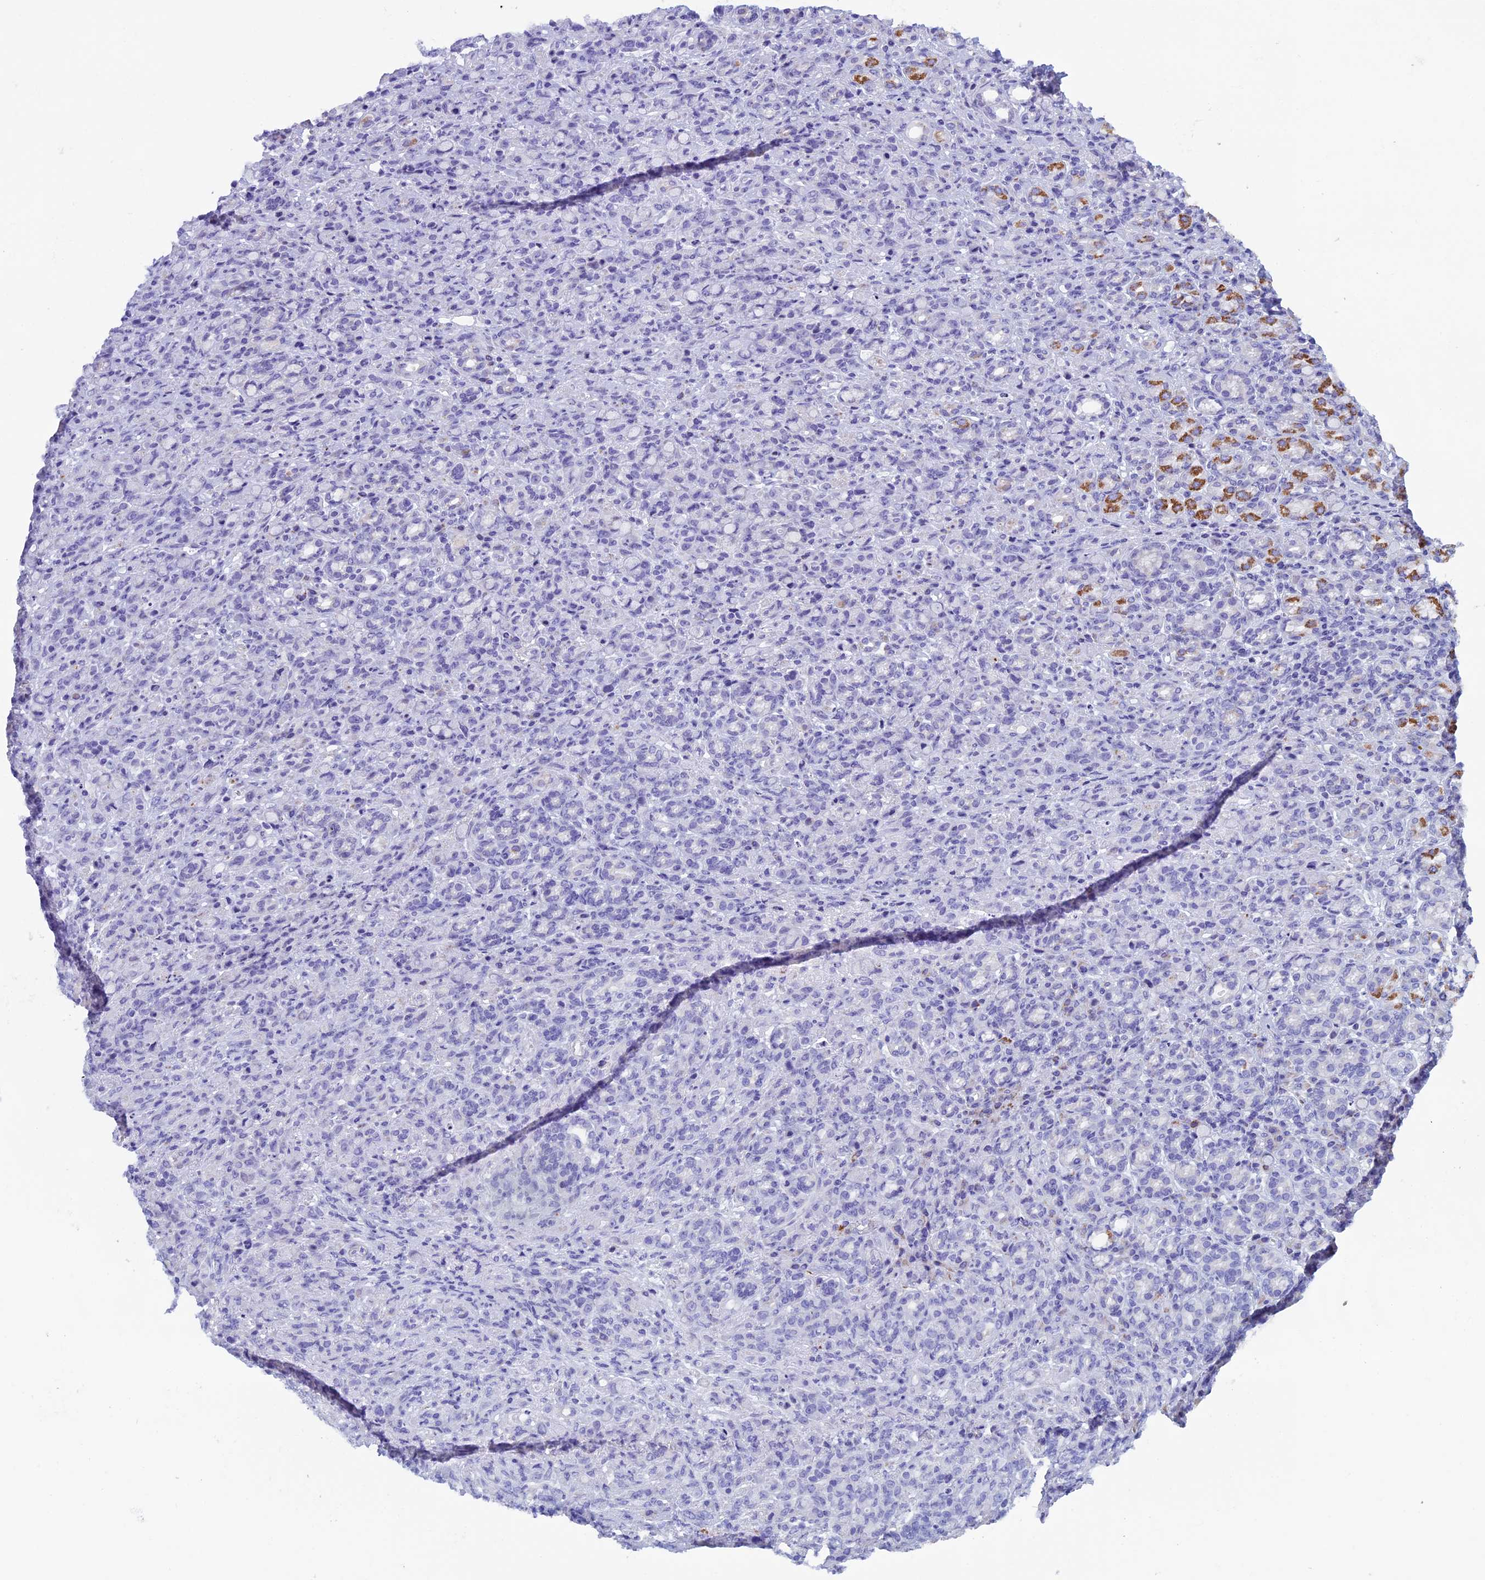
{"staining": {"intensity": "negative", "quantity": "none", "location": "none"}, "tissue": "stomach cancer", "cell_type": "Tumor cells", "image_type": "cancer", "snomed": [{"axis": "morphology", "description": "Adenocarcinoma, NOS"}, {"axis": "topography", "description": "Stomach"}], "caption": "Photomicrograph shows no significant protein staining in tumor cells of stomach cancer.", "gene": "ZNF563", "patient": {"sex": "female", "age": 79}}